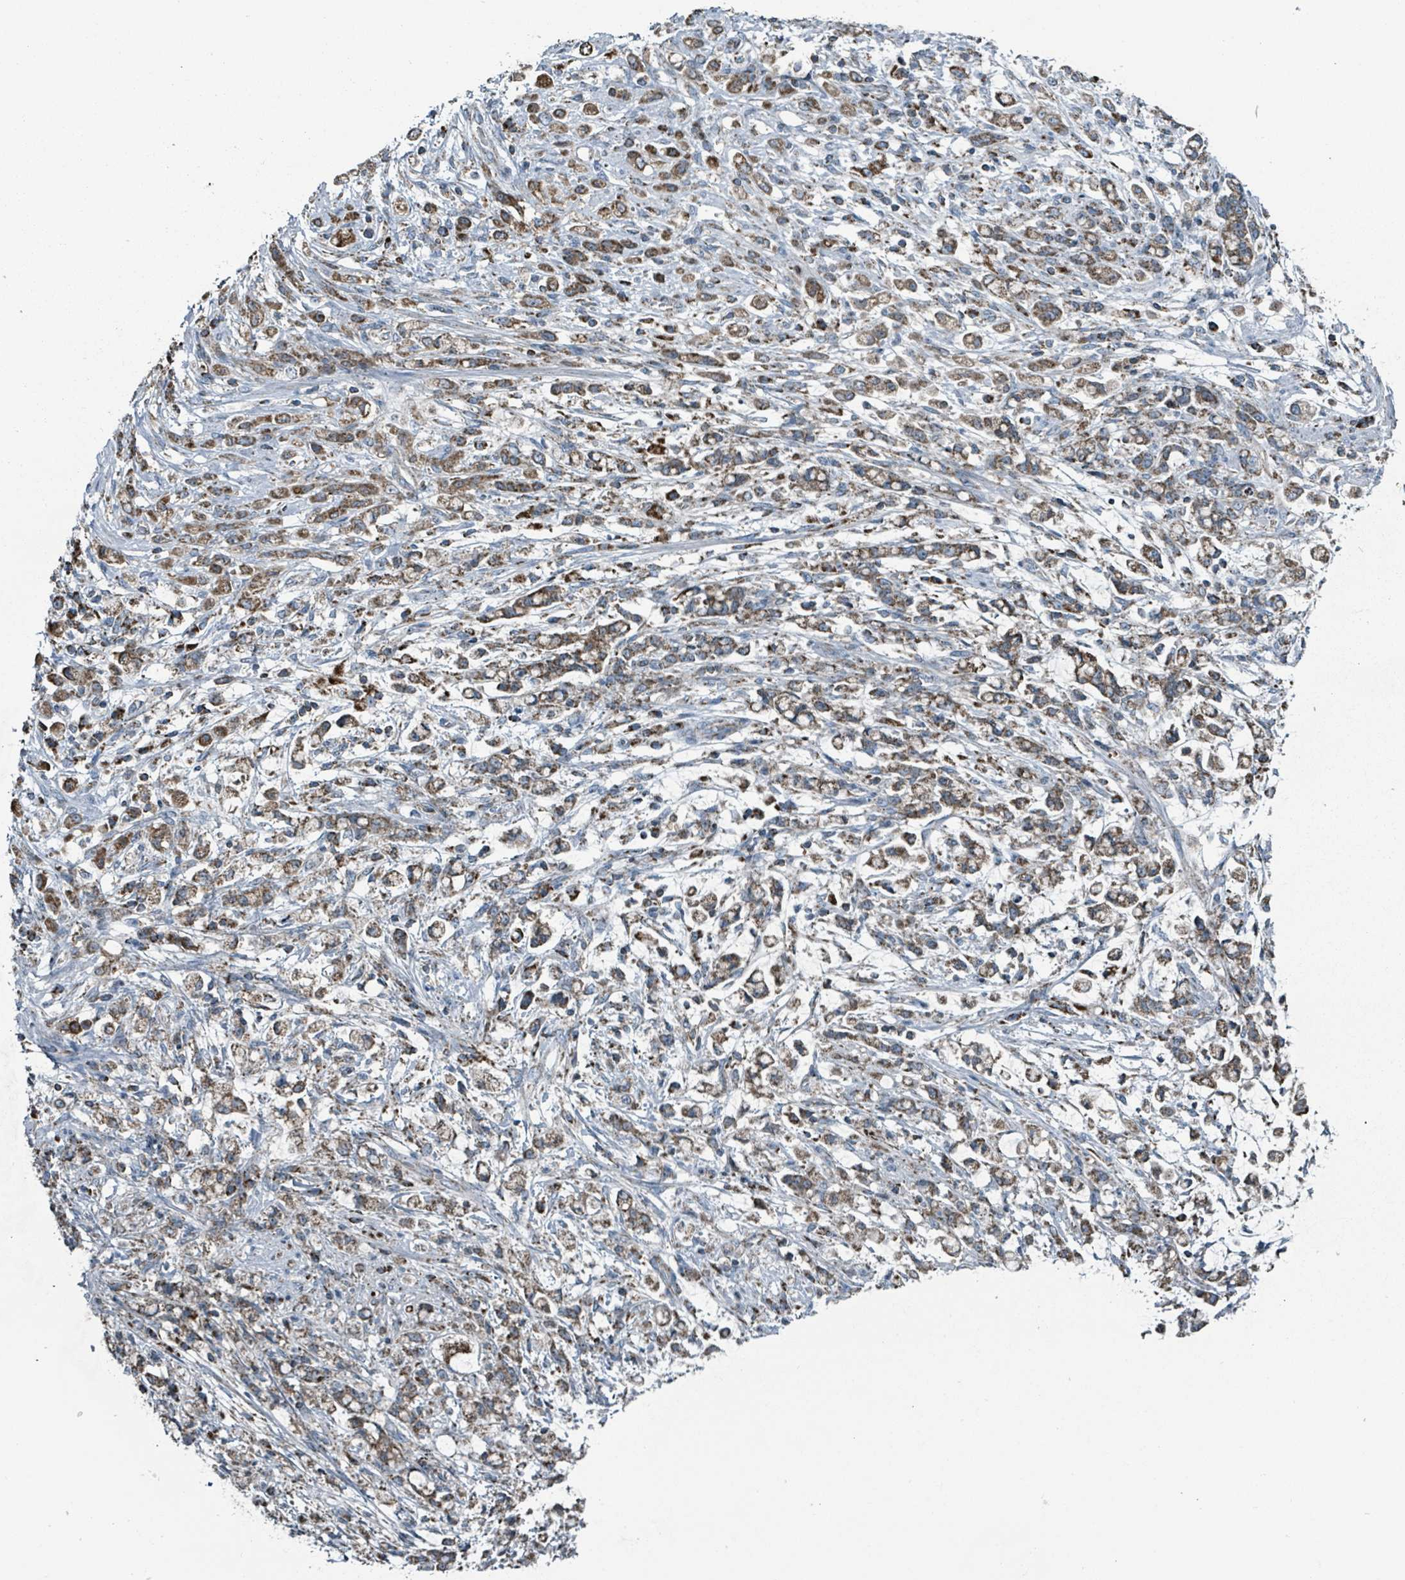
{"staining": {"intensity": "moderate", "quantity": ">75%", "location": "cytoplasmic/membranous"}, "tissue": "stomach cancer", "cell_type": "Tumor cells", "image_type": "cancer", "snomed": [{"axis": "morphology", "description": "Adenocarcinoma, NOS"}, {"axis": "topography", "description": "Stomach"}], "caption": "Moderate cytoplasmic/membranous expression for a protein is seen in about >75% of tumor cells of stomach cancer using immunohistochemistry (IHC).", "gene": "ABHD18", "patient": {"sex": "female", "age": 60}}